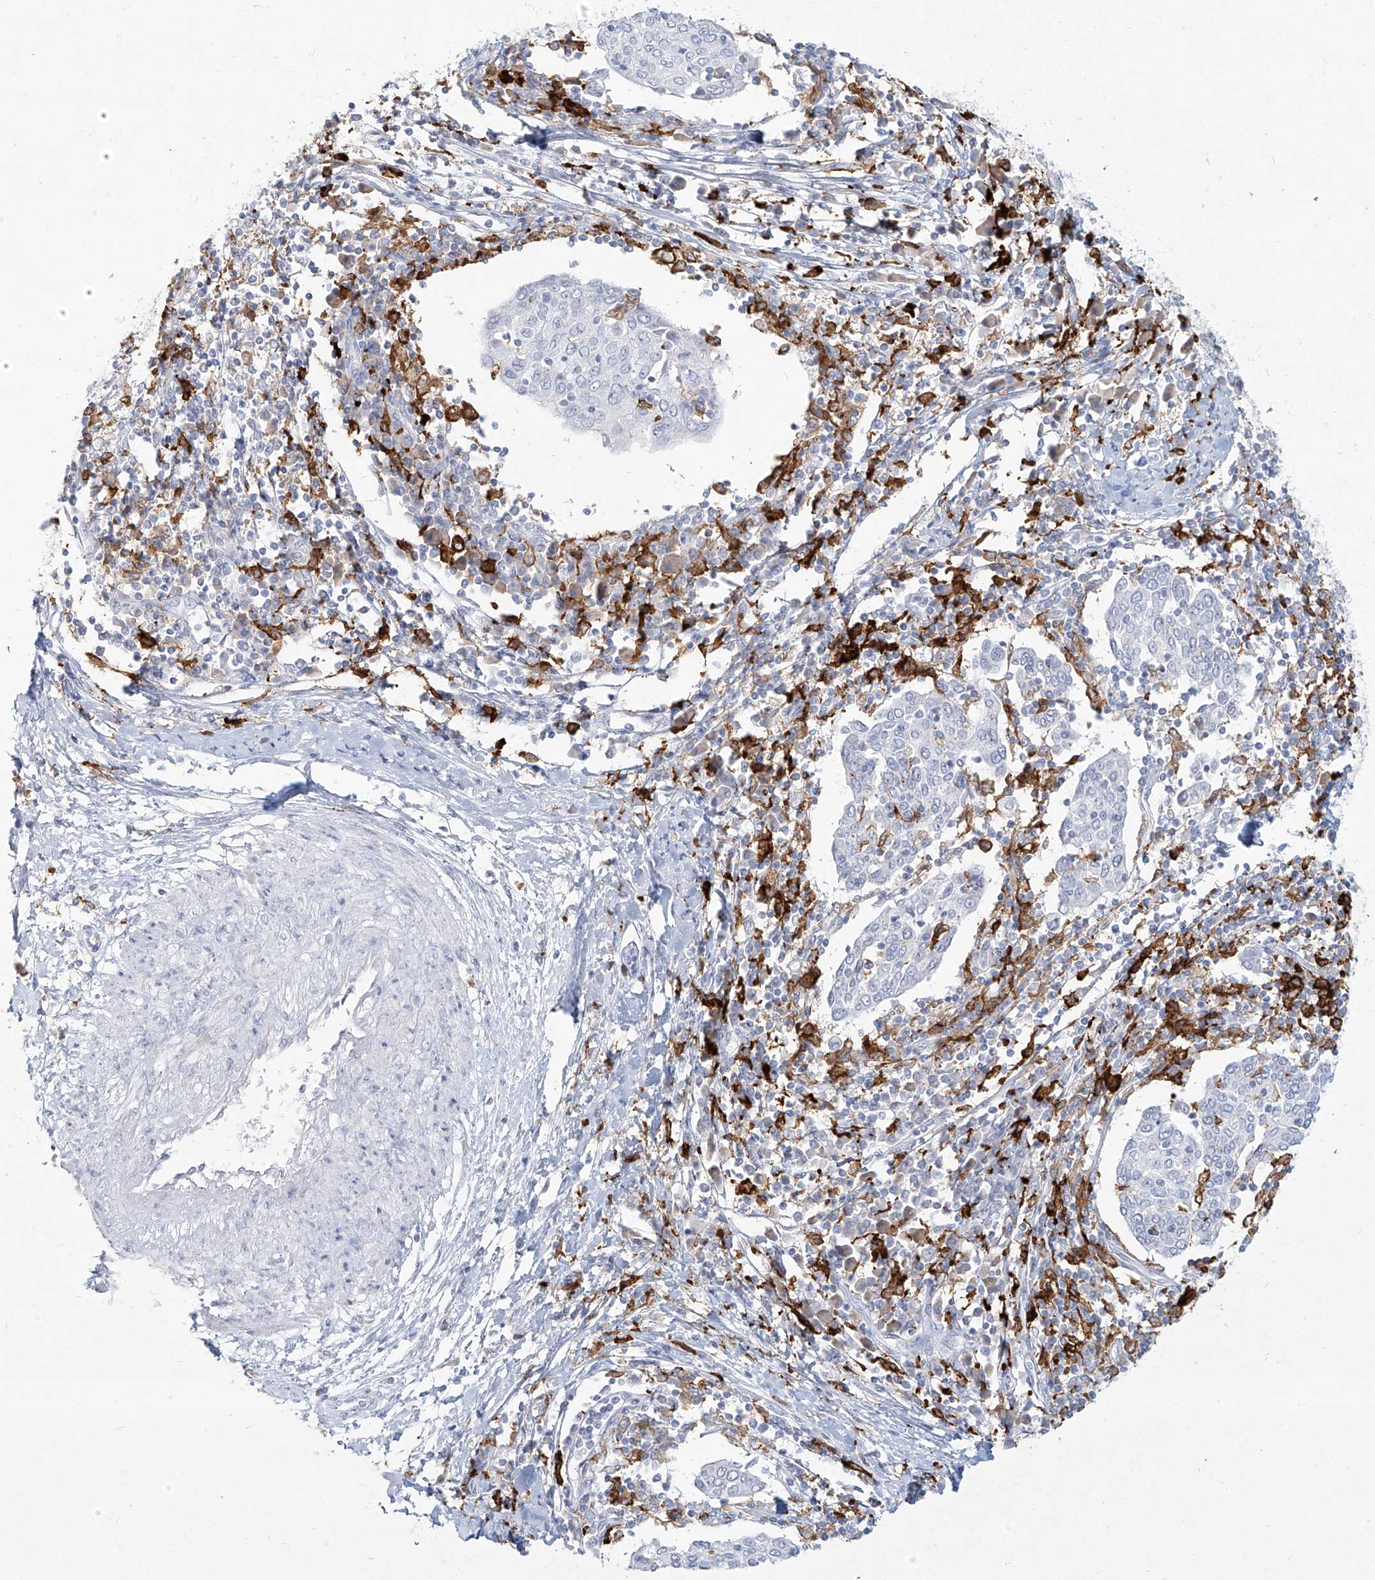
{"staining": {"intensity": "negative", "quantity": "none", "location": "none"}, "tissue": "cervical cancer", "cell_type": "Tumor cells", "image_type": "cancer", "snomed": [{"axis": "morphology", "description": "Squamous cell carcinoma, NOS"}, {"axis": "topography", "description": "Cervix"}], "caption": "Immunohistochemical staining of human cervical cancer (squamous cell carcinoma) exhibits no significant expression in tumor cells.", "gene": "CD209", "patient": {"sex": "female", "age": 40}}